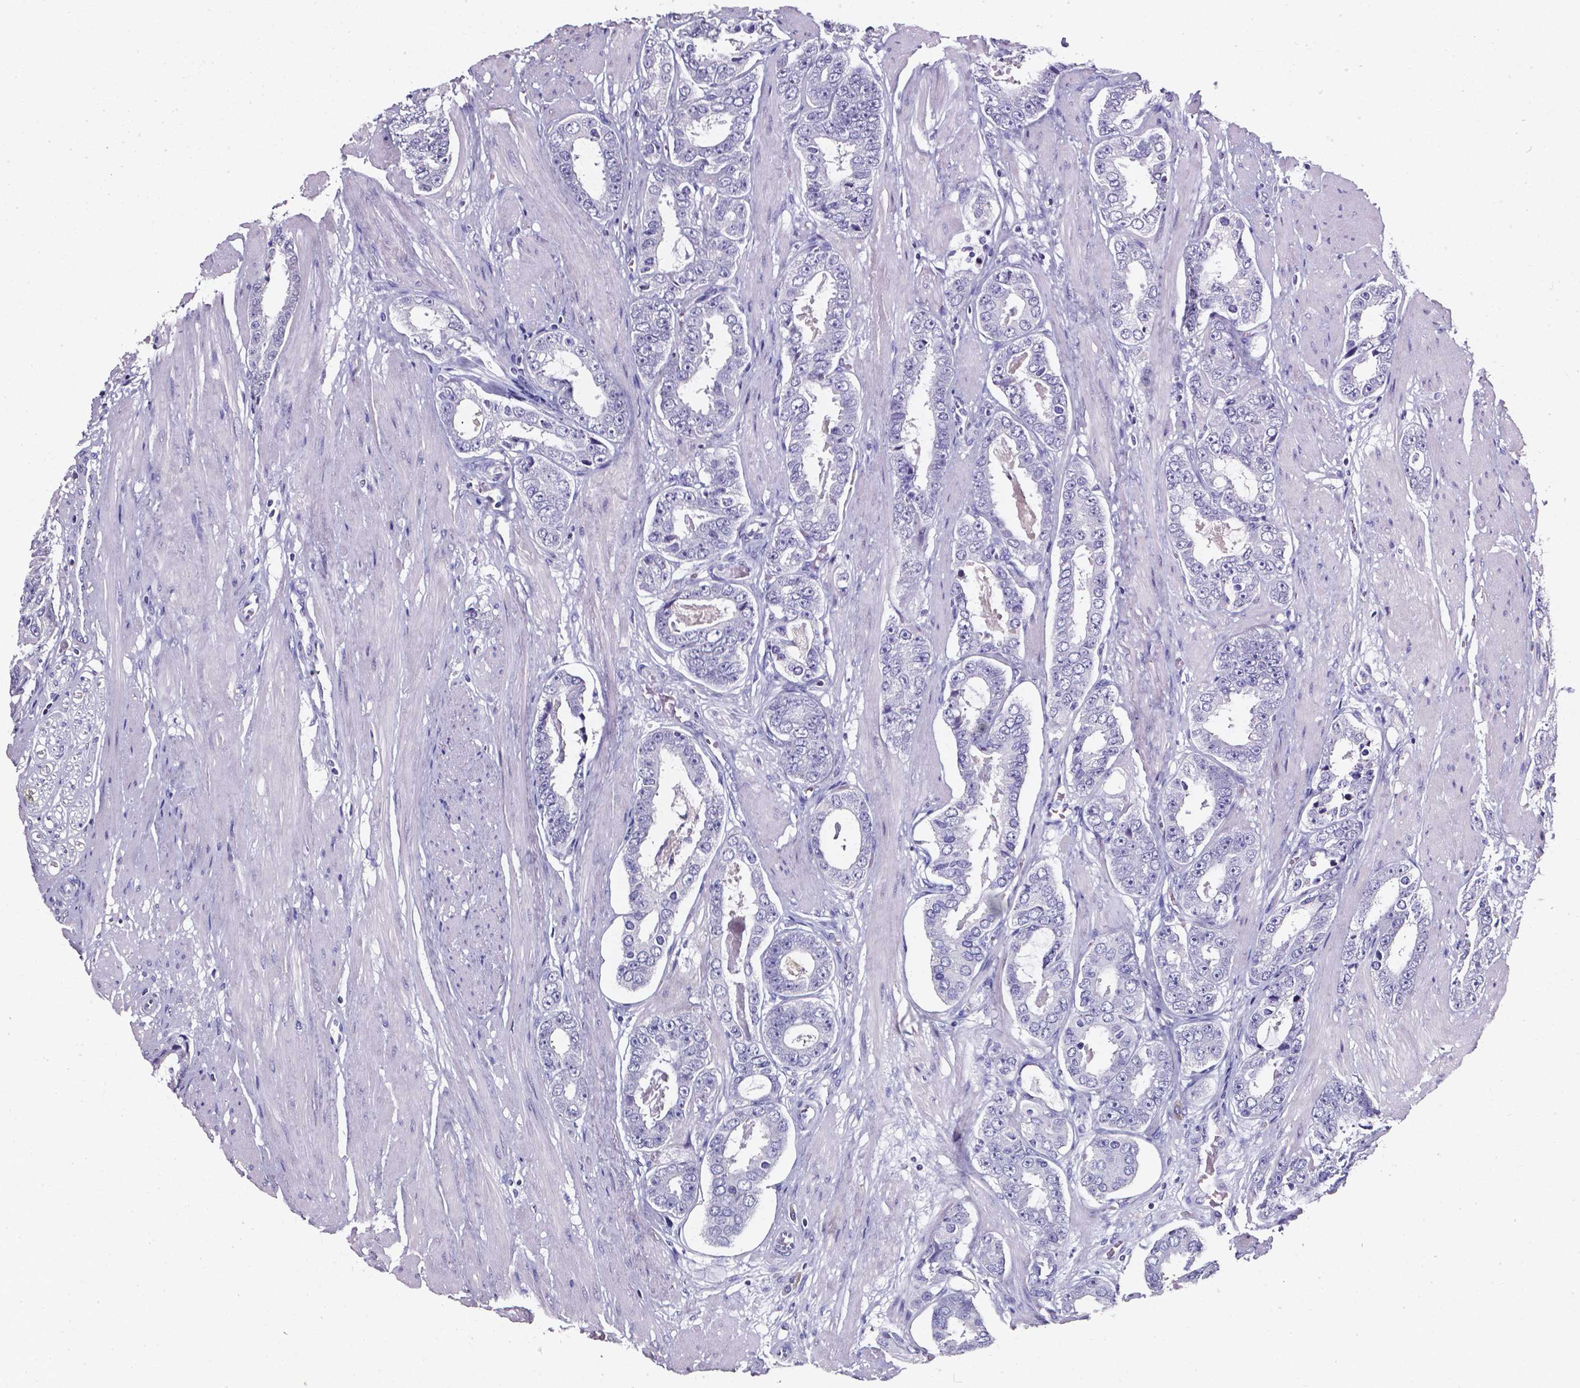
{"staining": {"intensity": "negative", "quantity": "none", "location": "none"}, "tissue": "prostate cancer", "cell_type": "Tumor cells", "image_type": "cancer", "snomed": [{"axis": "morphology", "description": "Adenocarcinoma, High grade"}, {"axis": "topography", "description": "Prostate"}], "caption": "Immunohistochemistry (IHC) micrograph of neoplastic tissue: prostate cancer (adenocarcinoma (high-grade)) stained with DAB (3,3'-diaminobenzidine) exhibits no significant protein expression in tumor cells.", "gene": "AKR1B10", "patient": {"sex": "male", "age": 63}}